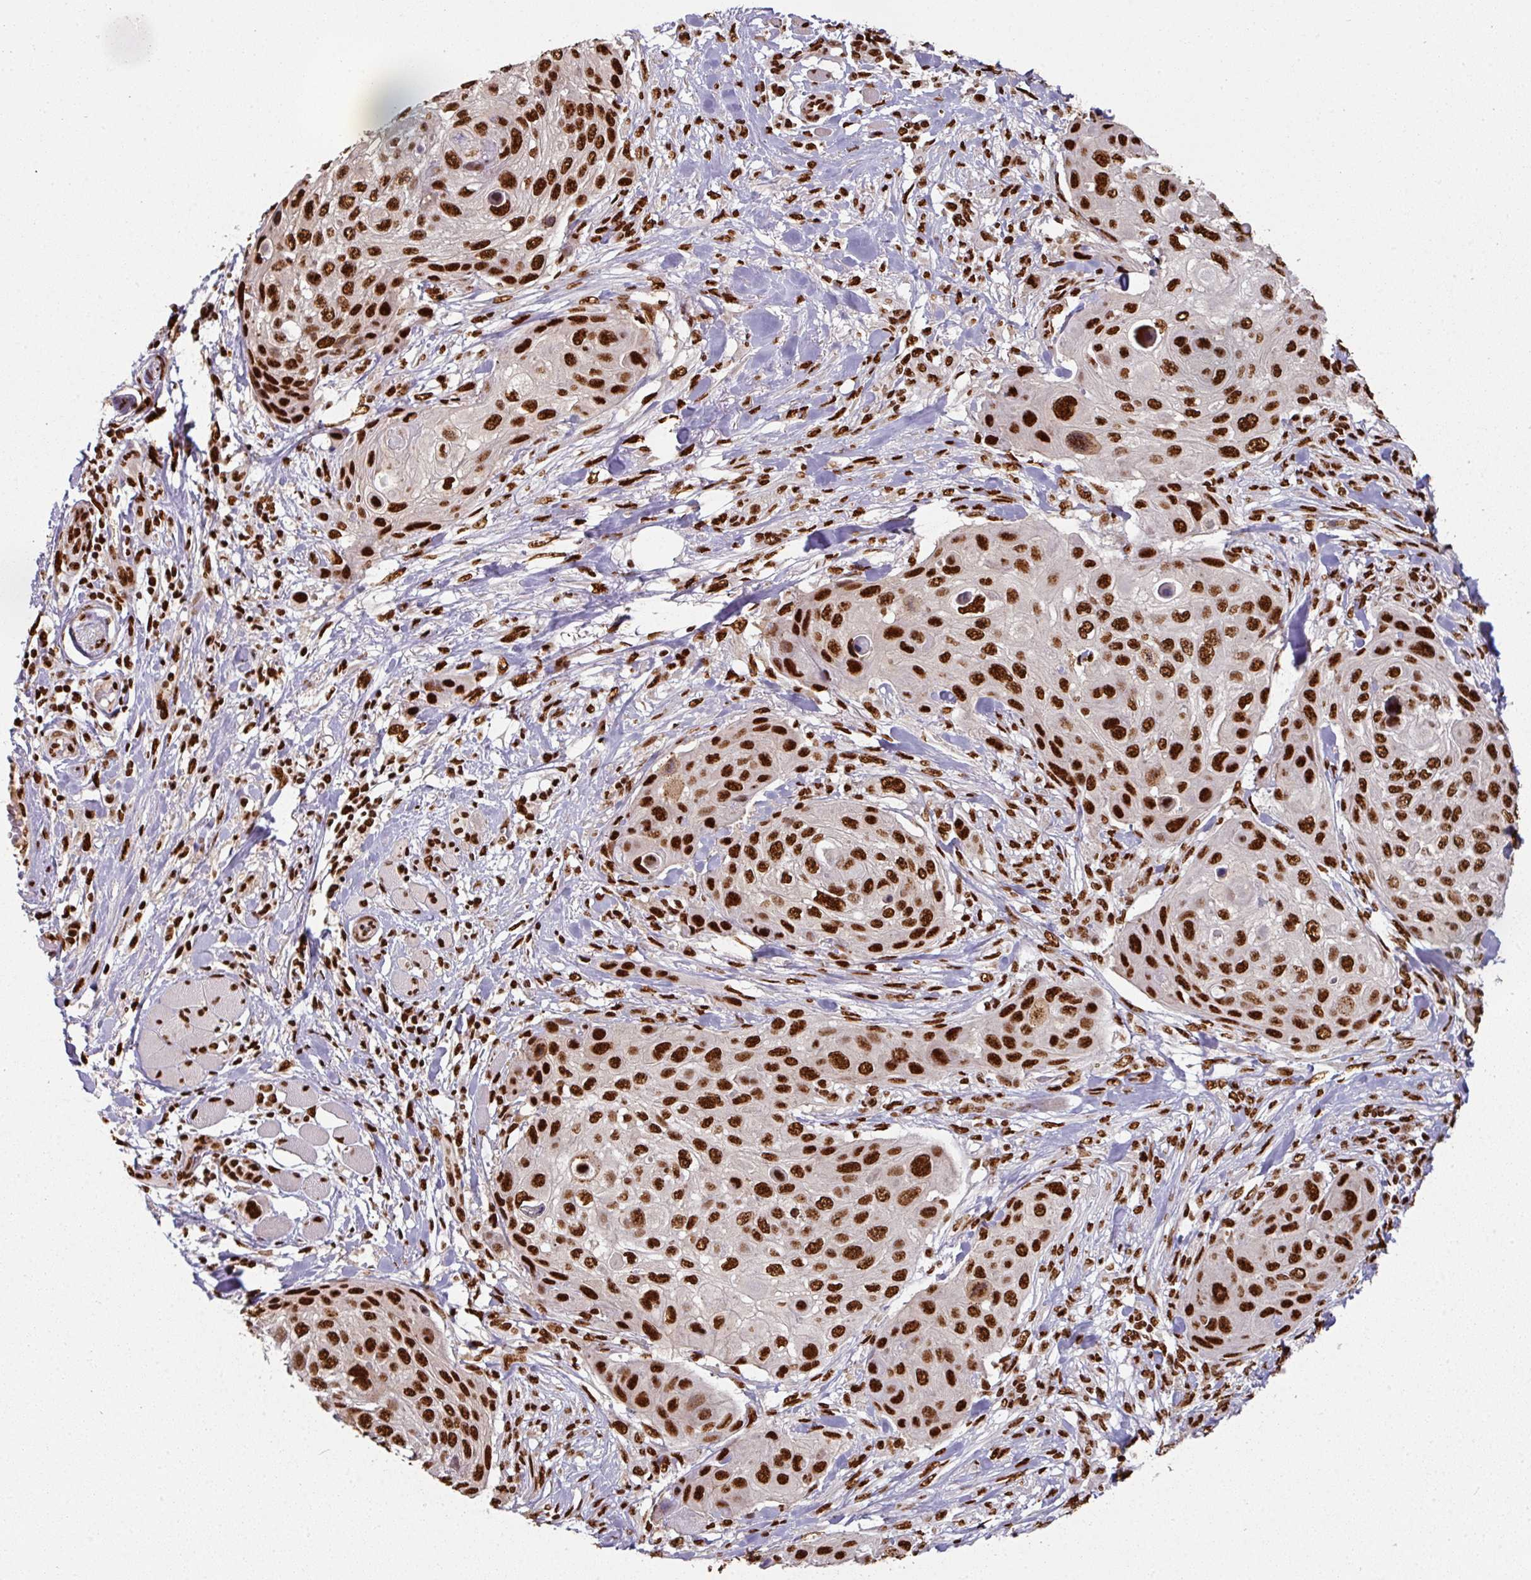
{"staining": {"intensity": "strong", "quantity": ">75%", "location": "nuclear"}, "tissue": "skin cancer", "cell_type": "Tumor cells", "image_type": "cancer", "snomed": [{"axis": "morphology", "description": "Squamous cell carcinoma, NOS"}, {"axis": "topography", "description": "Skin"}], "caption": "Immunohistochemistry (IHC) of human skin cancer exhibits high levels of strong nuclear expression in approximately >75% of tumor cells.", "gene": "SIK3", "patient": {"sex": "female", "age": 87}}